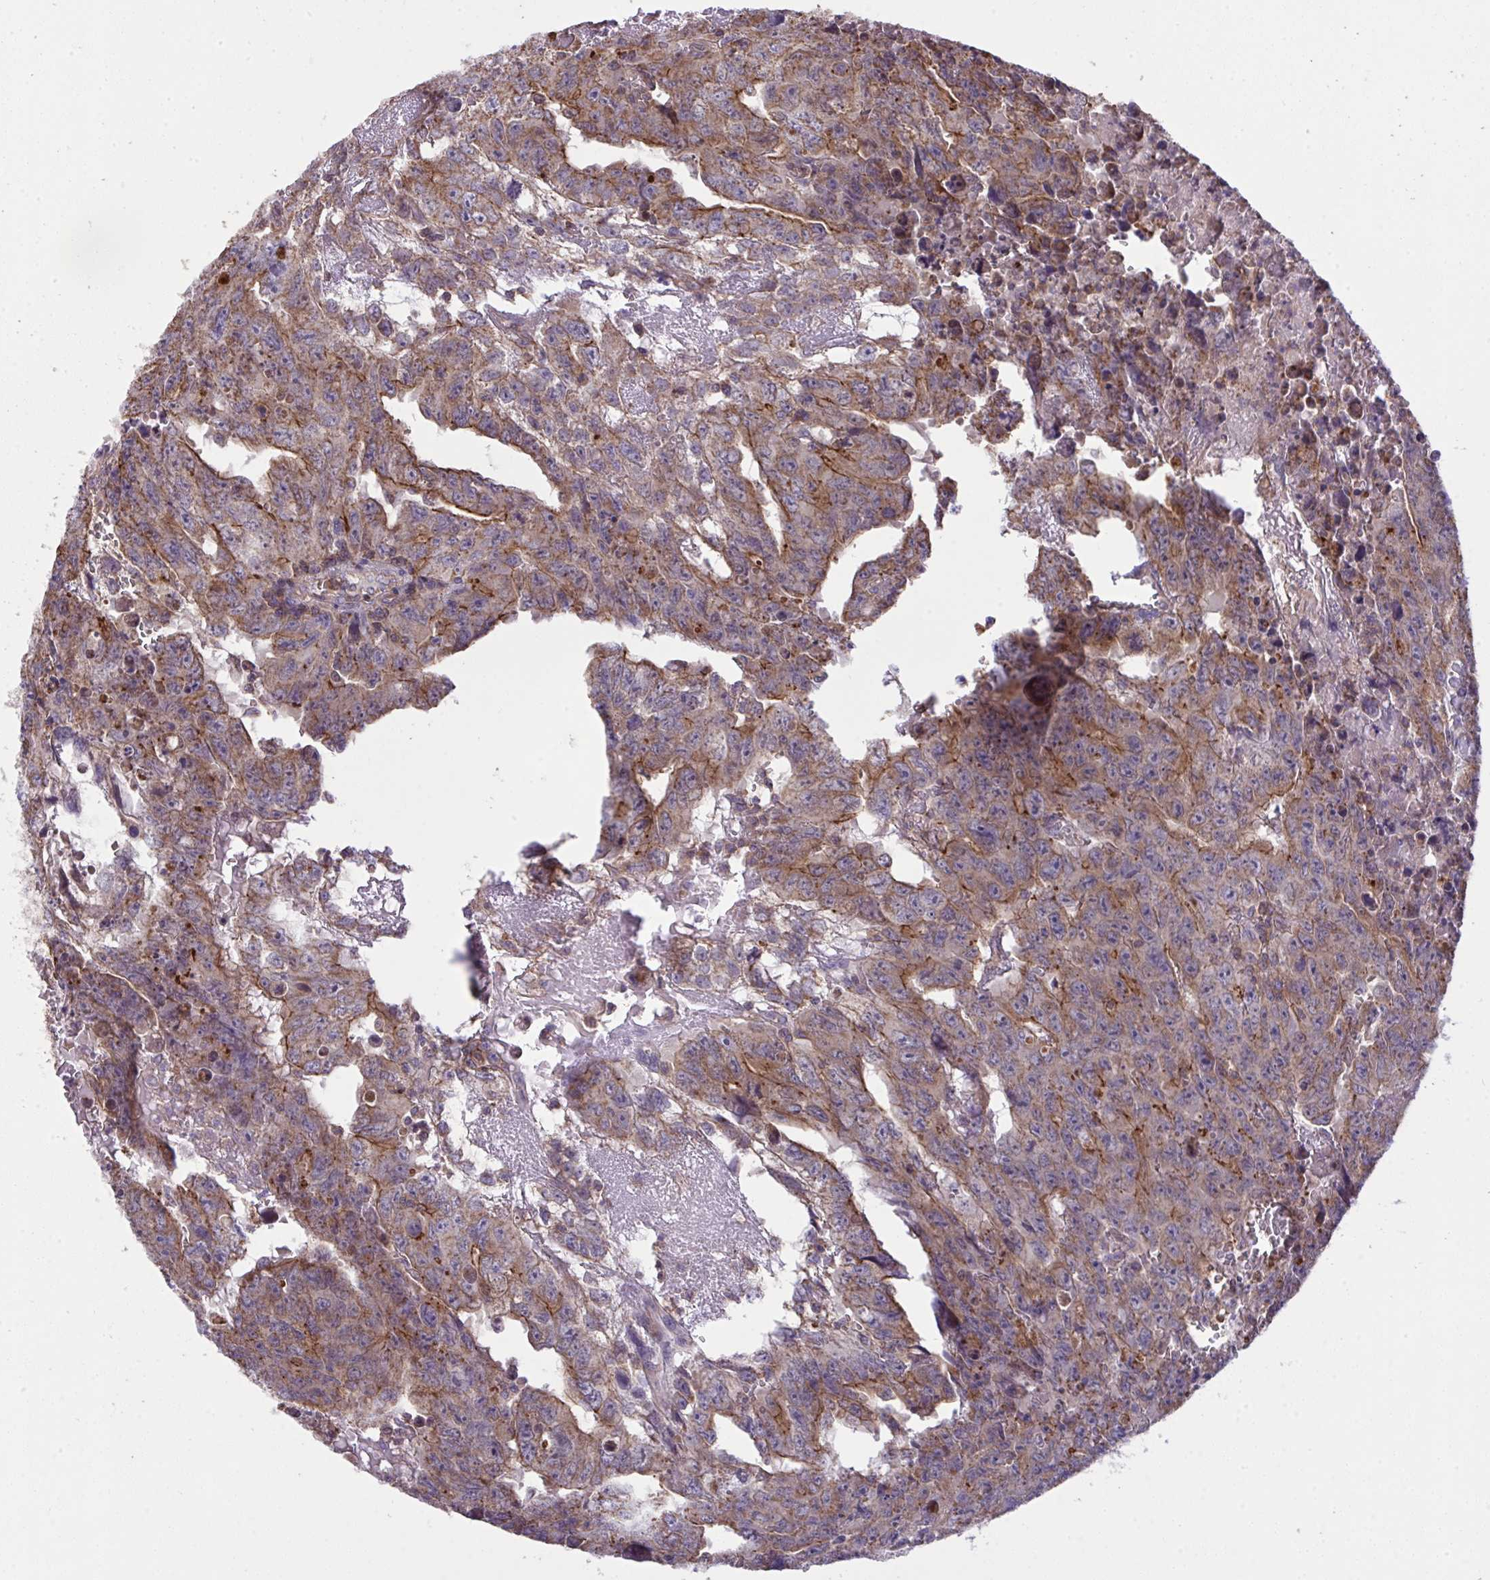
{"staining": {"intensity": "weak", "quantity": "25%-75%", "location": "cytoplasmic/membranous"}, "tissue": "testis cancer", "cell_type": "Tumor cells", "image_type": "cancer", "snomed": [{"axis": "morphology", "description": "Carcinoma, Embryonal, NOS"}, {"axis": "topography", "description": "Testis"}], "caption": "Testis cancer (embryonal carcinoma) stained for a protein (brown) exhibits weak cytoplasmic/membranous positive positivity in about 25%-75% of tumor cells.", "gene": "PPM1H", "patient": {"sex": "male", "age": 24}}